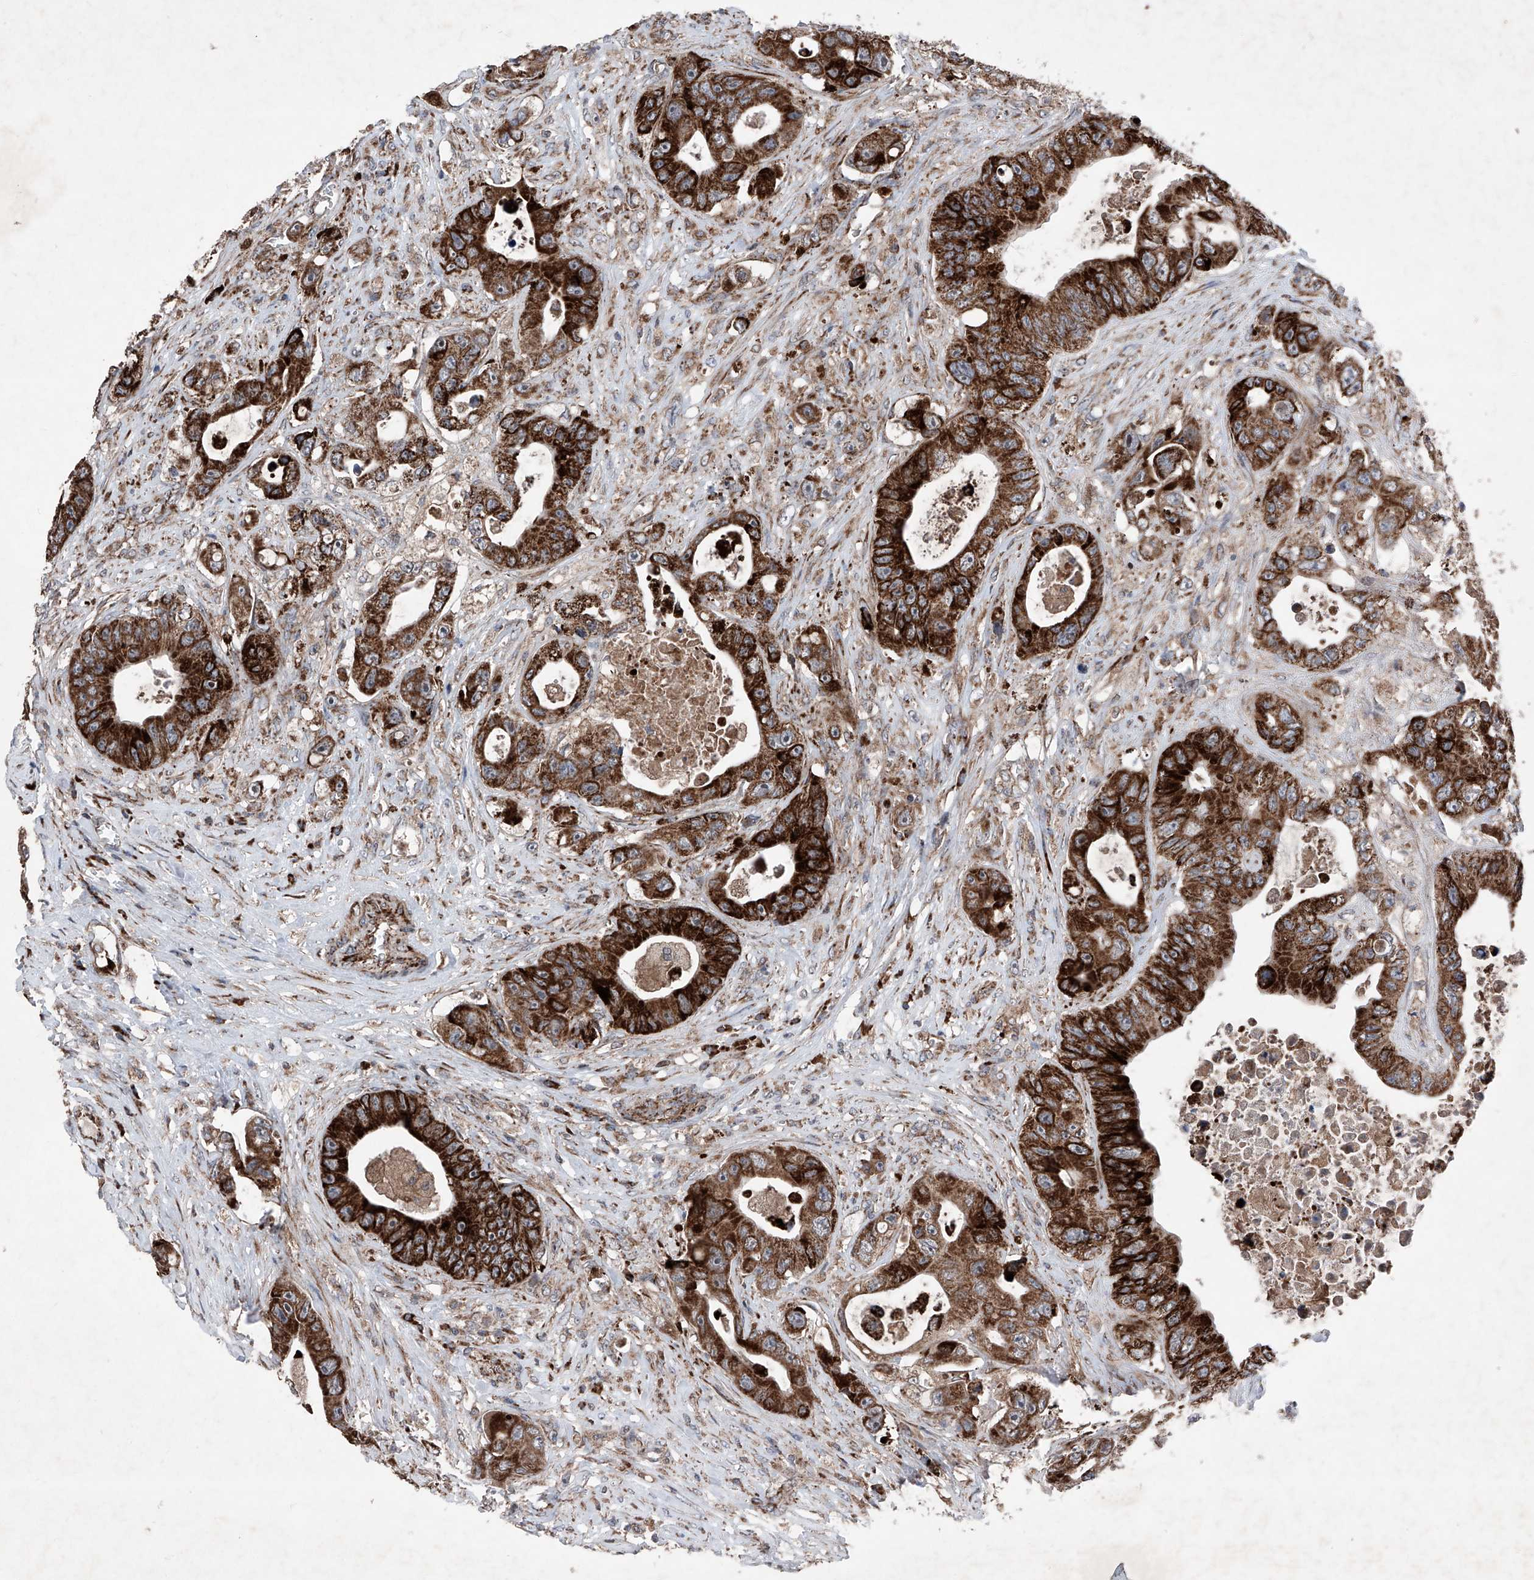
{"staining": {"intensity": "strong", "quantity": ">75%", "location": "cytoplasmic/membranous"}, "tissue": "colorectal cancer", "cell_type": "Tumor cells", "image_type": "cancer", "snomed": [{"axis": "morphology", "description": "Adenocarcinoma, NOS"}, {"axis": "topography", "description": "Colon"}], "caption": "Immunohistochemistry of colorectal cancer exhibits high levels of strong cytoplasmic/membranous positivity in about >75% of tumor cells.", "gene": "DAD1", "patient": {"sex": "female", "age": 46}}